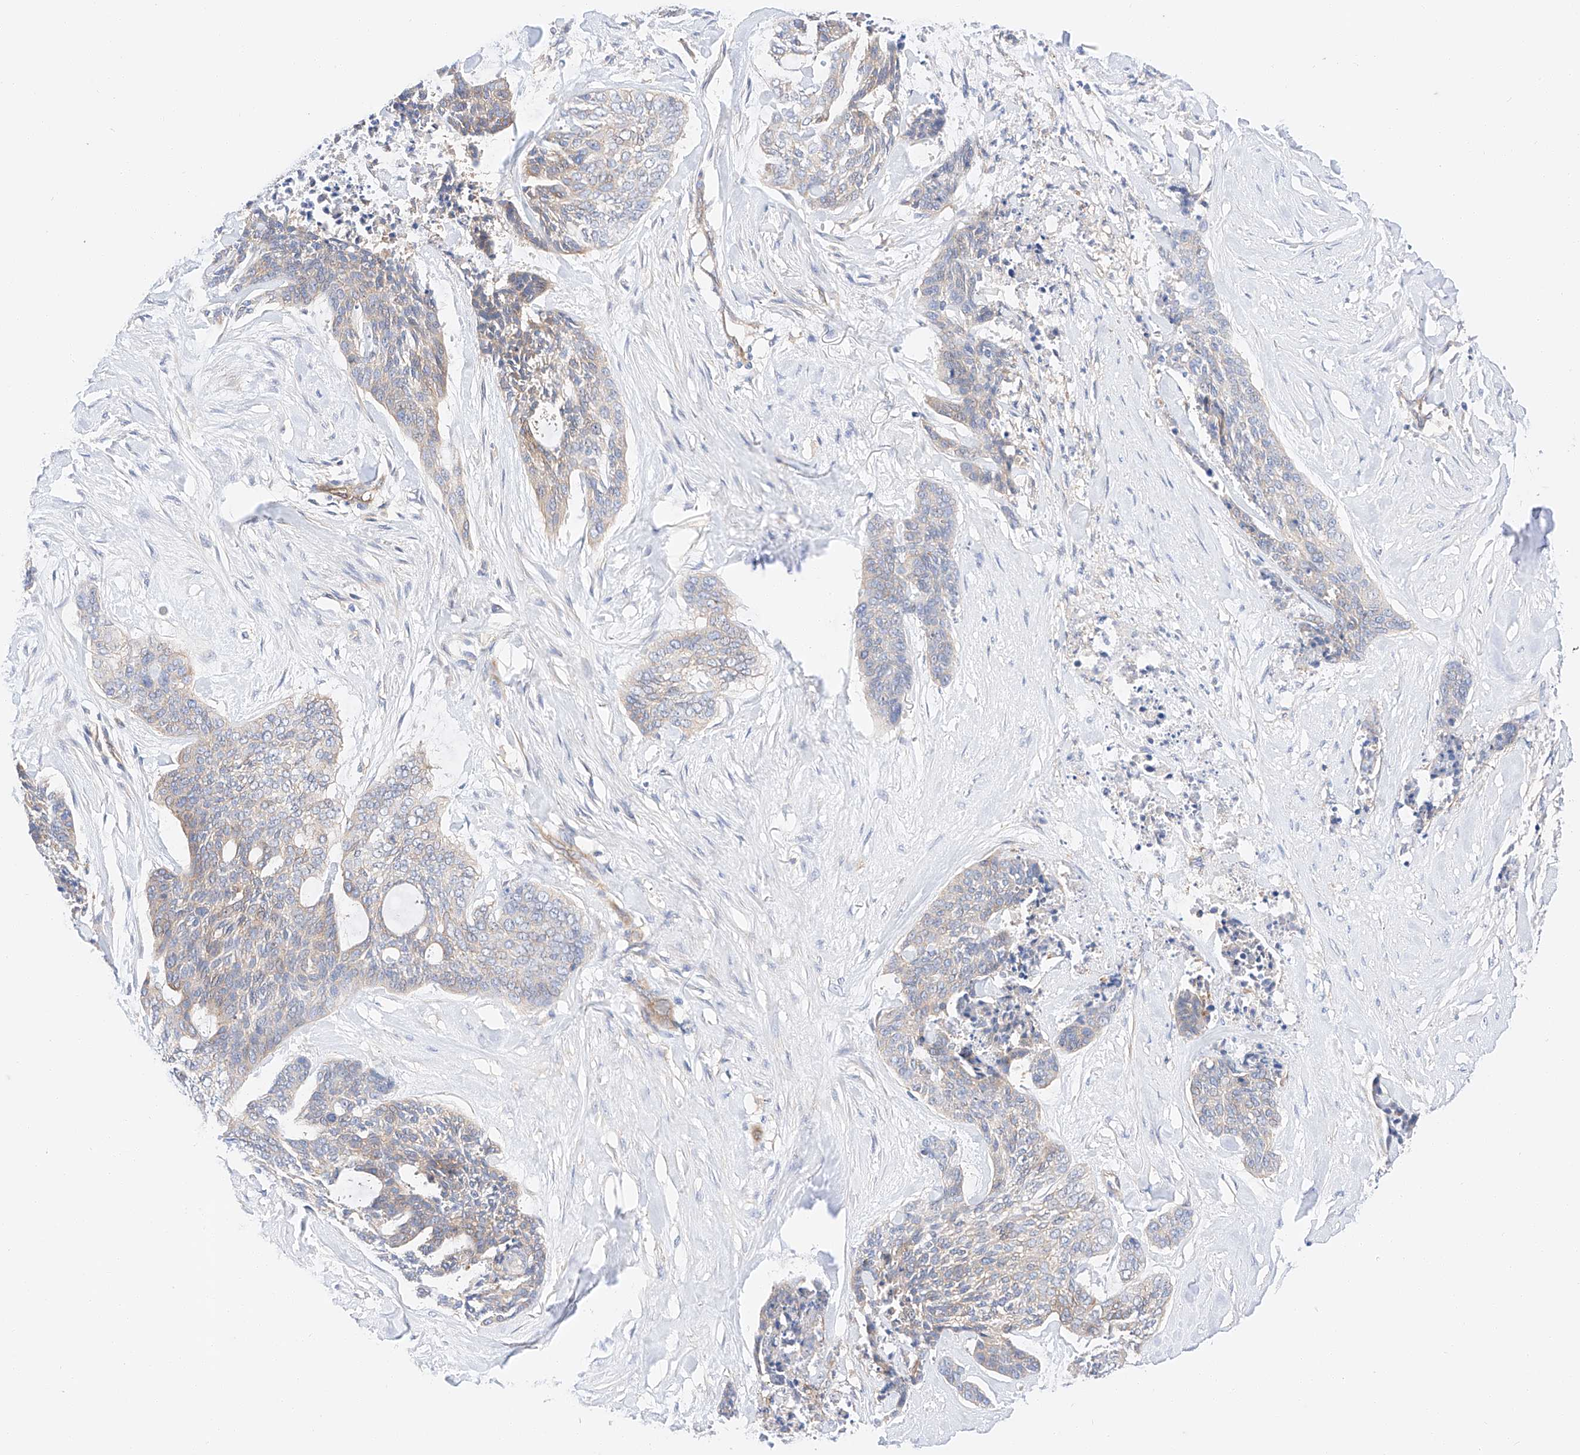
{"staining": {"intensity": "weak", "quantity": "<25%", "location": "cytoplasmic/membranous"}, "tissue": "skin cancer", "cell_type": "Tumor cells", "image_type": "cancer", "snomed": [{"axis": "morphology", "description": "Basal cell carcinoma"}, {"axis": "topography", "description": "Skin"}], "caption": "Tumor cells show no significant positivity in skin basal cell carcinoma. The staining is performed using DAB brown chromogen with nuclei counter-stained in using hematoxylin.", "gene": "HAUS4", "patient": {"sex": "female", "age": 64}}